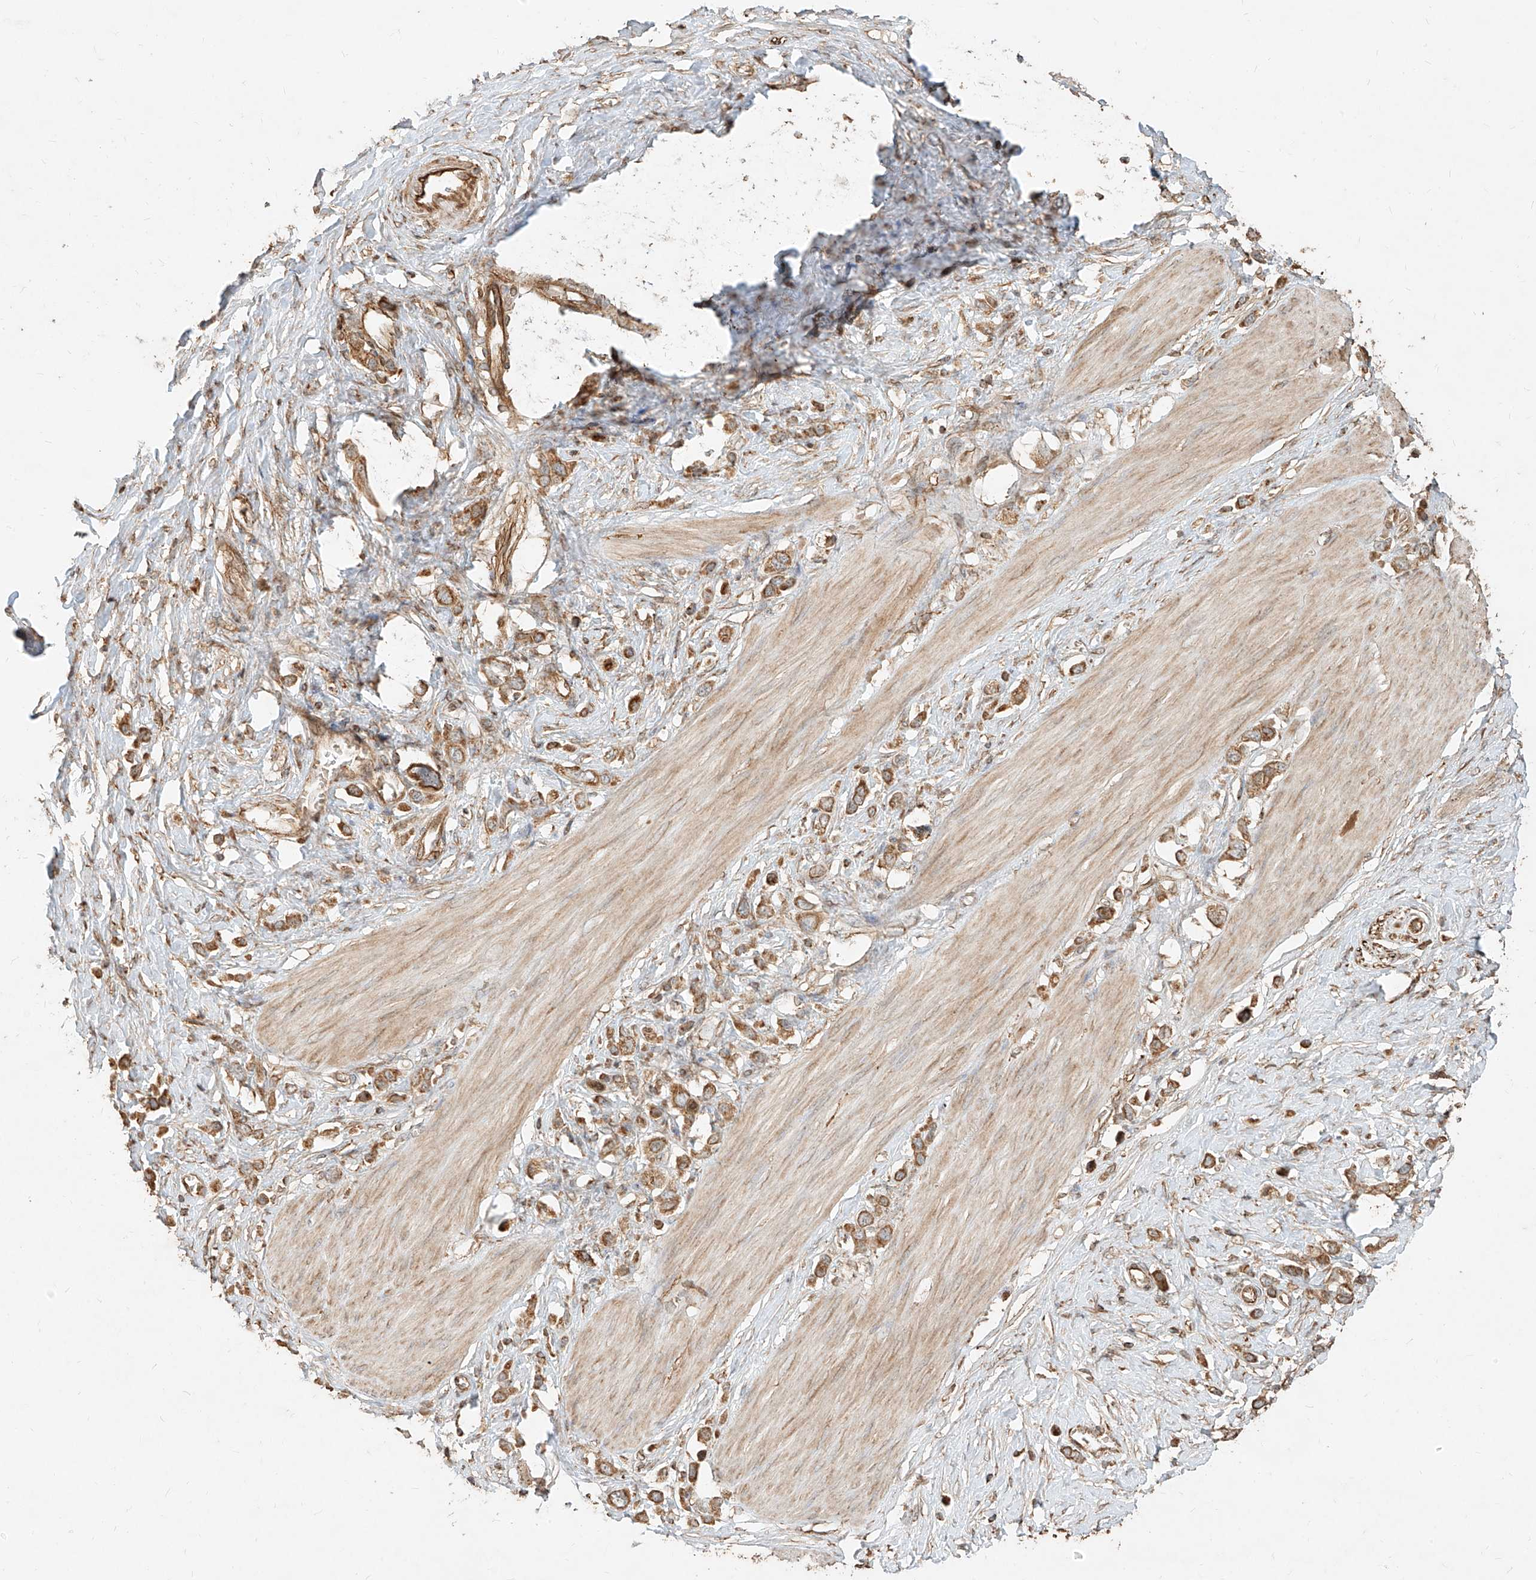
{"staining": {"intensity": "moderate", "quantity": ">75%", "location": "cytoplasmic/membranous"}, "tissue": "stomach cancer", "cell_type": "Tumor cells", "image_type": "cancer", "snomed": [{"axis": "morphology", "description": "Adenocarcinoma, NOS"}, {"axis": "topography", "description": "Stomach"}], "caption": "Immunohistochemistry image of neoplastic tissue: stomach adenocarcinoma stained using immunohistochemistry displays medium levels of moderate protein expression localized specifically in the cytoplasmic/membranous of tumor cells, appearing as a cytoplasmic/membranous brown color.", "gene": "EFNB1", "patient": {"sex": "female", "age": 65}}